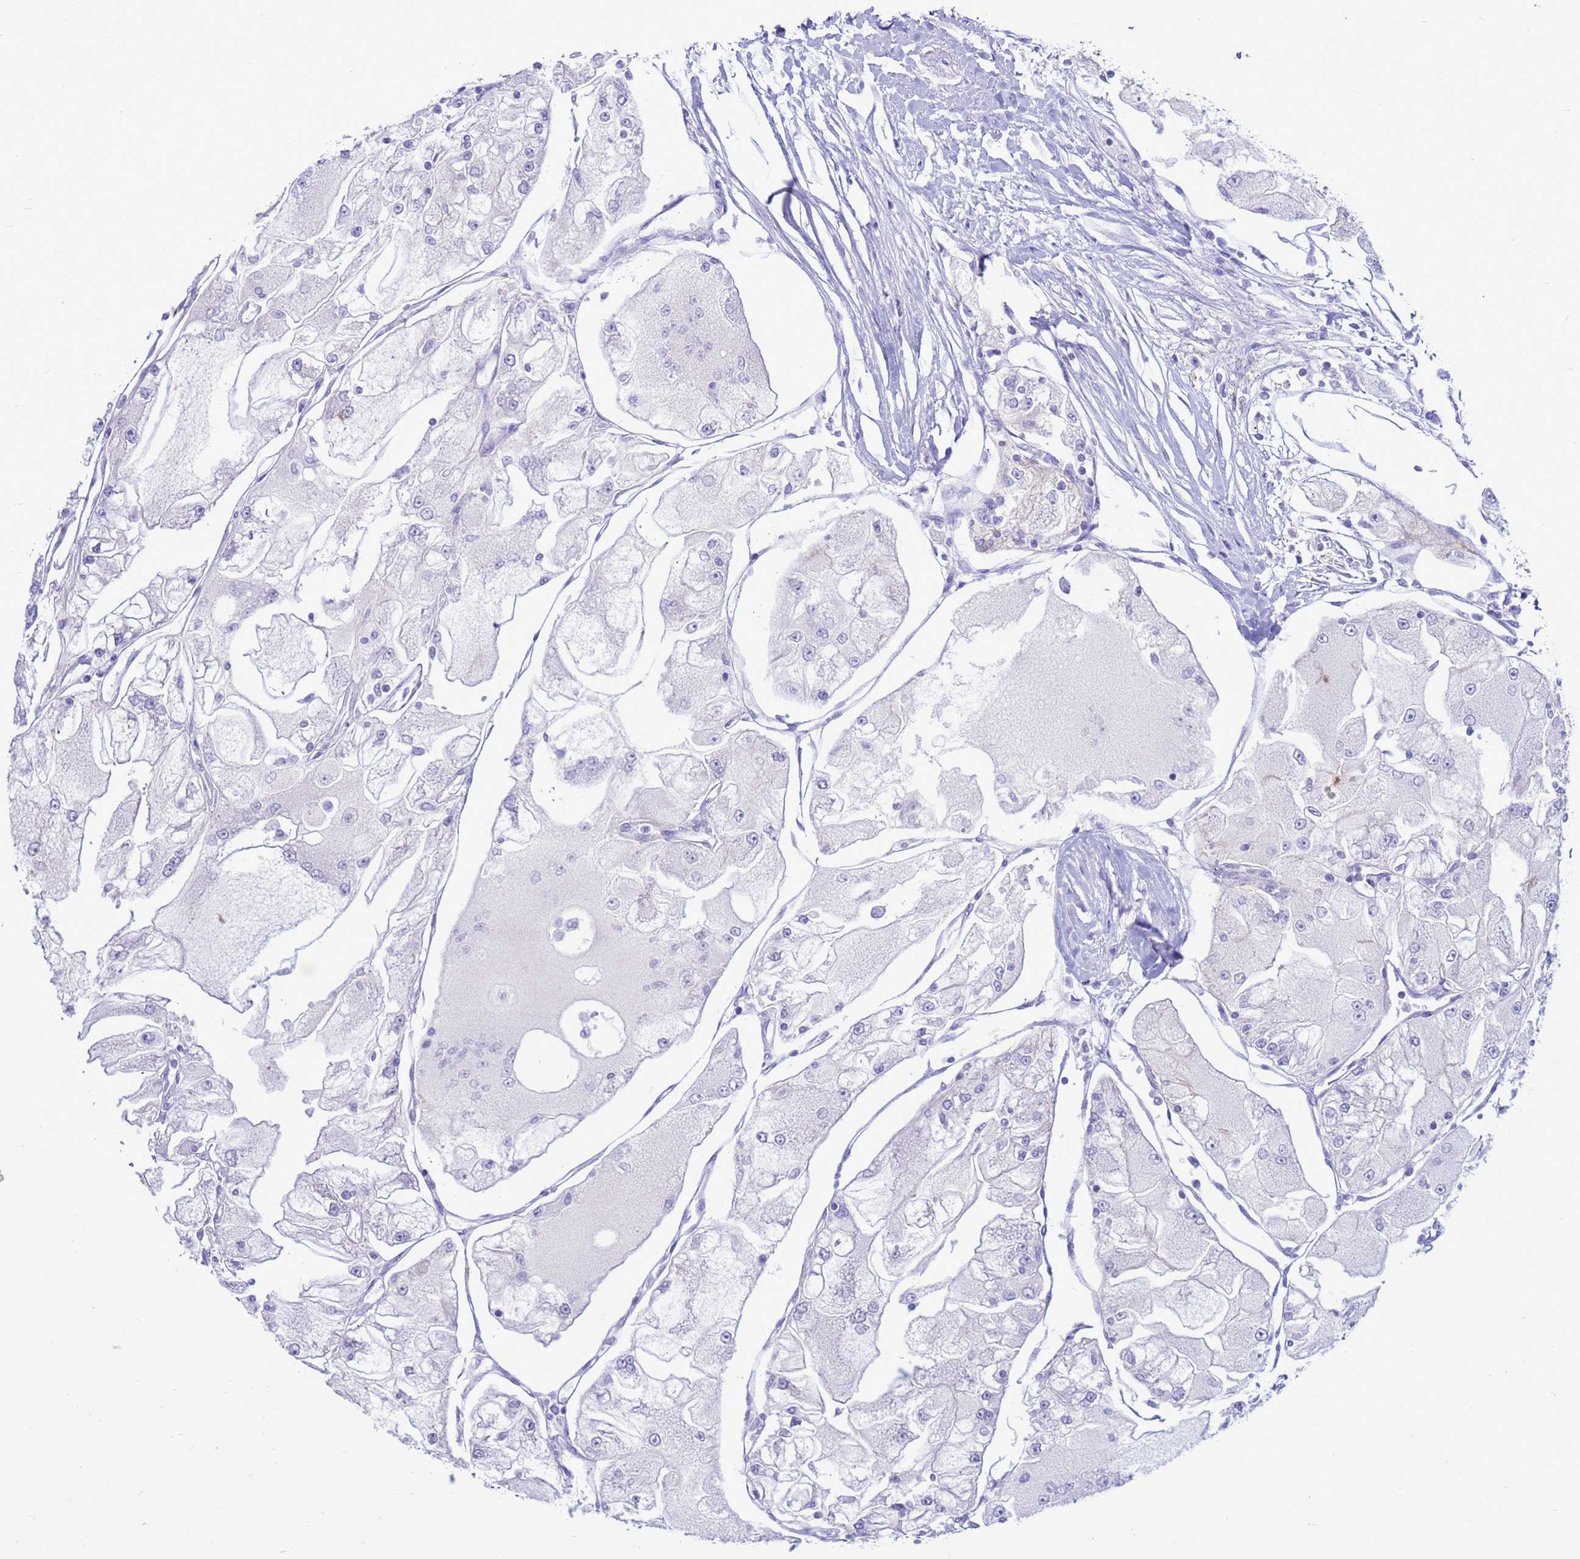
{"staining": {"intensity": "negative", "quantity": "none", "location": "none"}, "tissue": "renal cancer", "cell_type": "Tumor cells", "image_type": "cancer", "snomed": [{"axis": "morphology", "description": "Adenocarcinoma, NOS"}, {"axis": "topography", "description": "Kidney"}], "caption": "Tumor cells show no significant protein staining in adenocarcinoma (renal).", "gene": "PDE10A", "patient": {"sex": "female", "age": 72}}